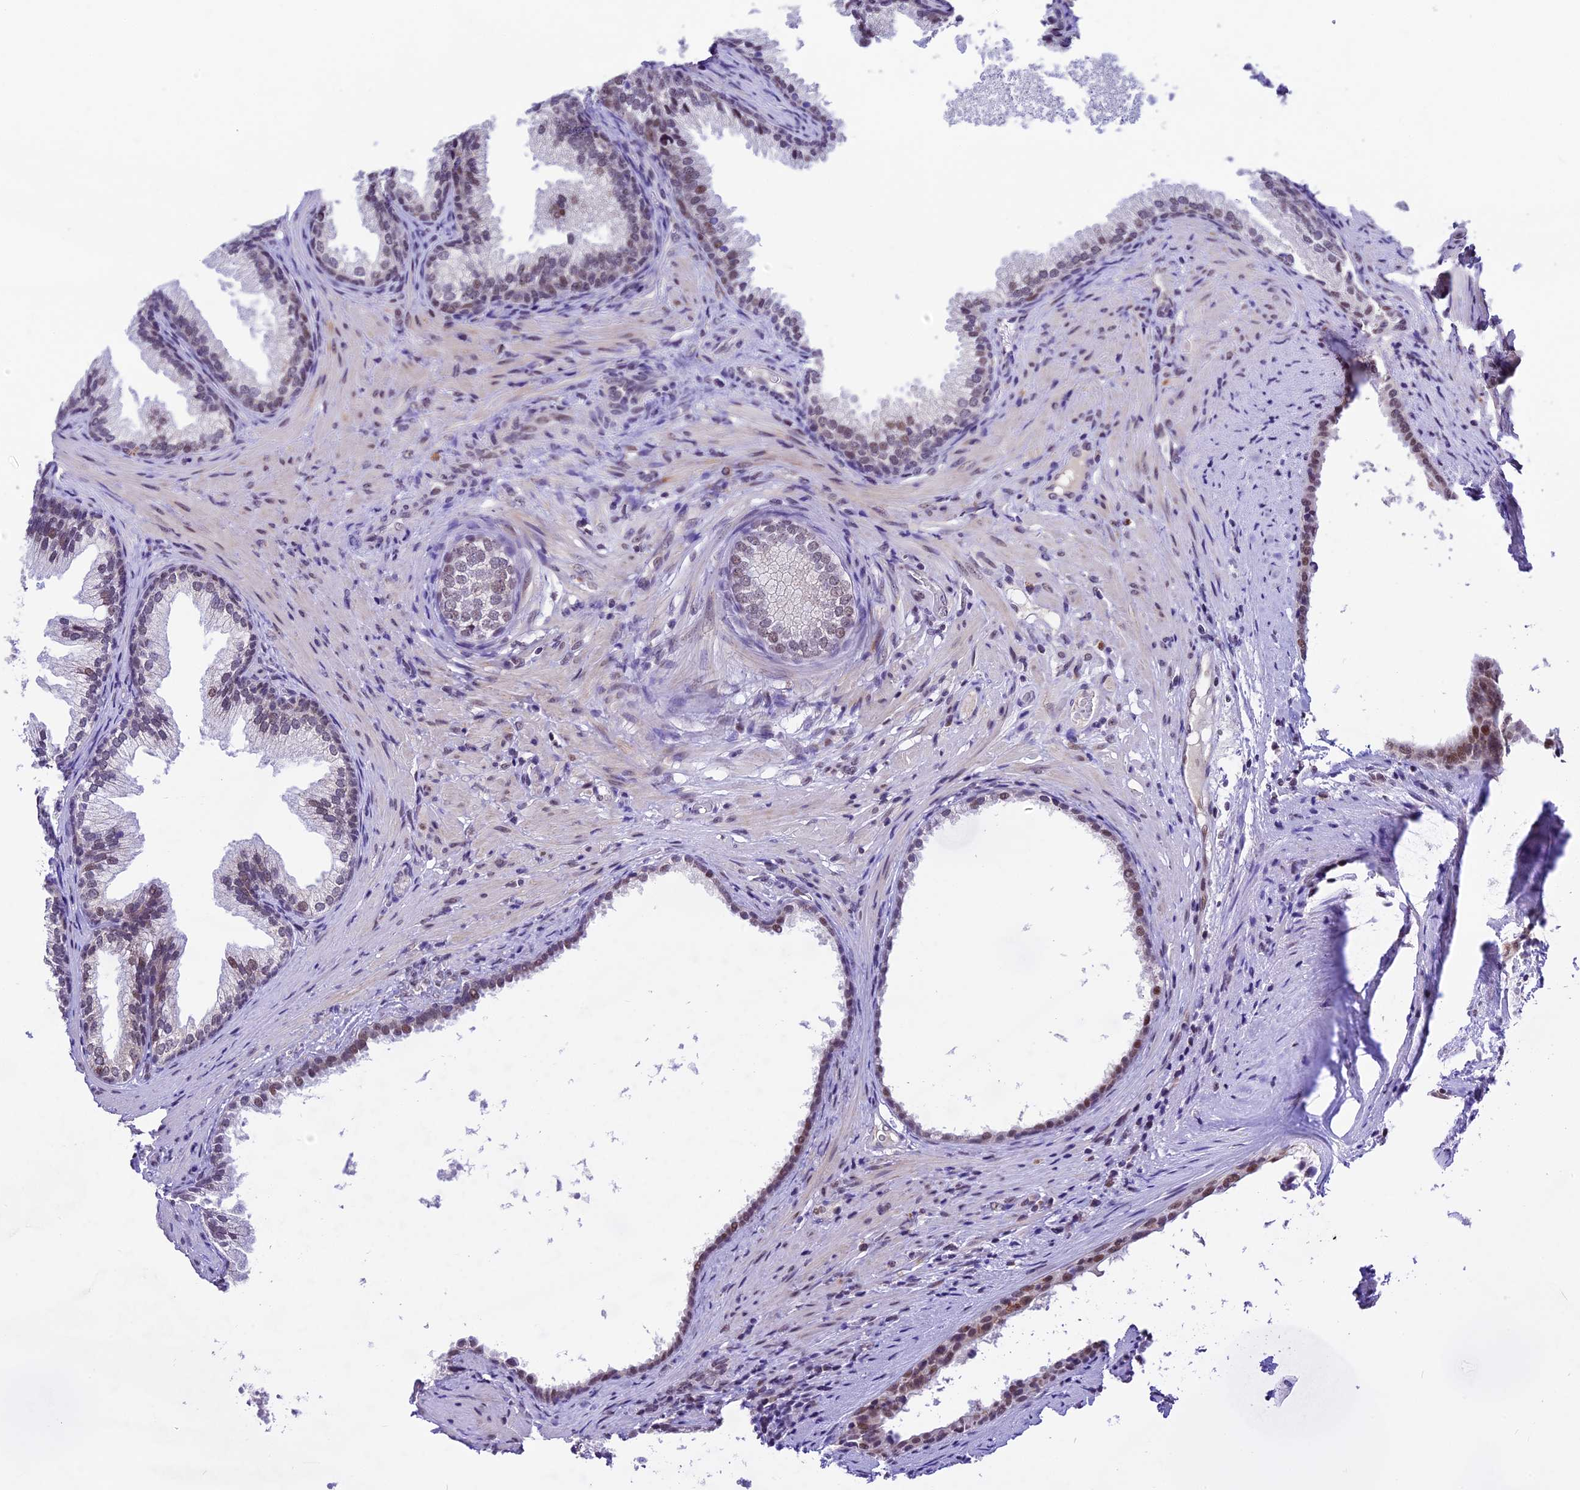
{"staining": {"intensity": "moderate", "quantity": "25%-75%", "location": "cytoplasmic/membranous,nuclear"}, "tissue": "prostate", "cell_type": "Glandular cells", "image_type": "normal", "snomed": [{"axis": "morphology", "description": "Normal tissue, NOS"}, {"axis": "topography", "description": "Prostate"}], "caption": "Moderate cytoplasmic/membranous,nuclear staining is appreciated in approximately 25%-75% of glandular cells in normal prostate. The protein is shown in brown color, while the nuclei are stained blue.", "gene": "CARS2", "patient": {"sex": "male", "age": 76}}